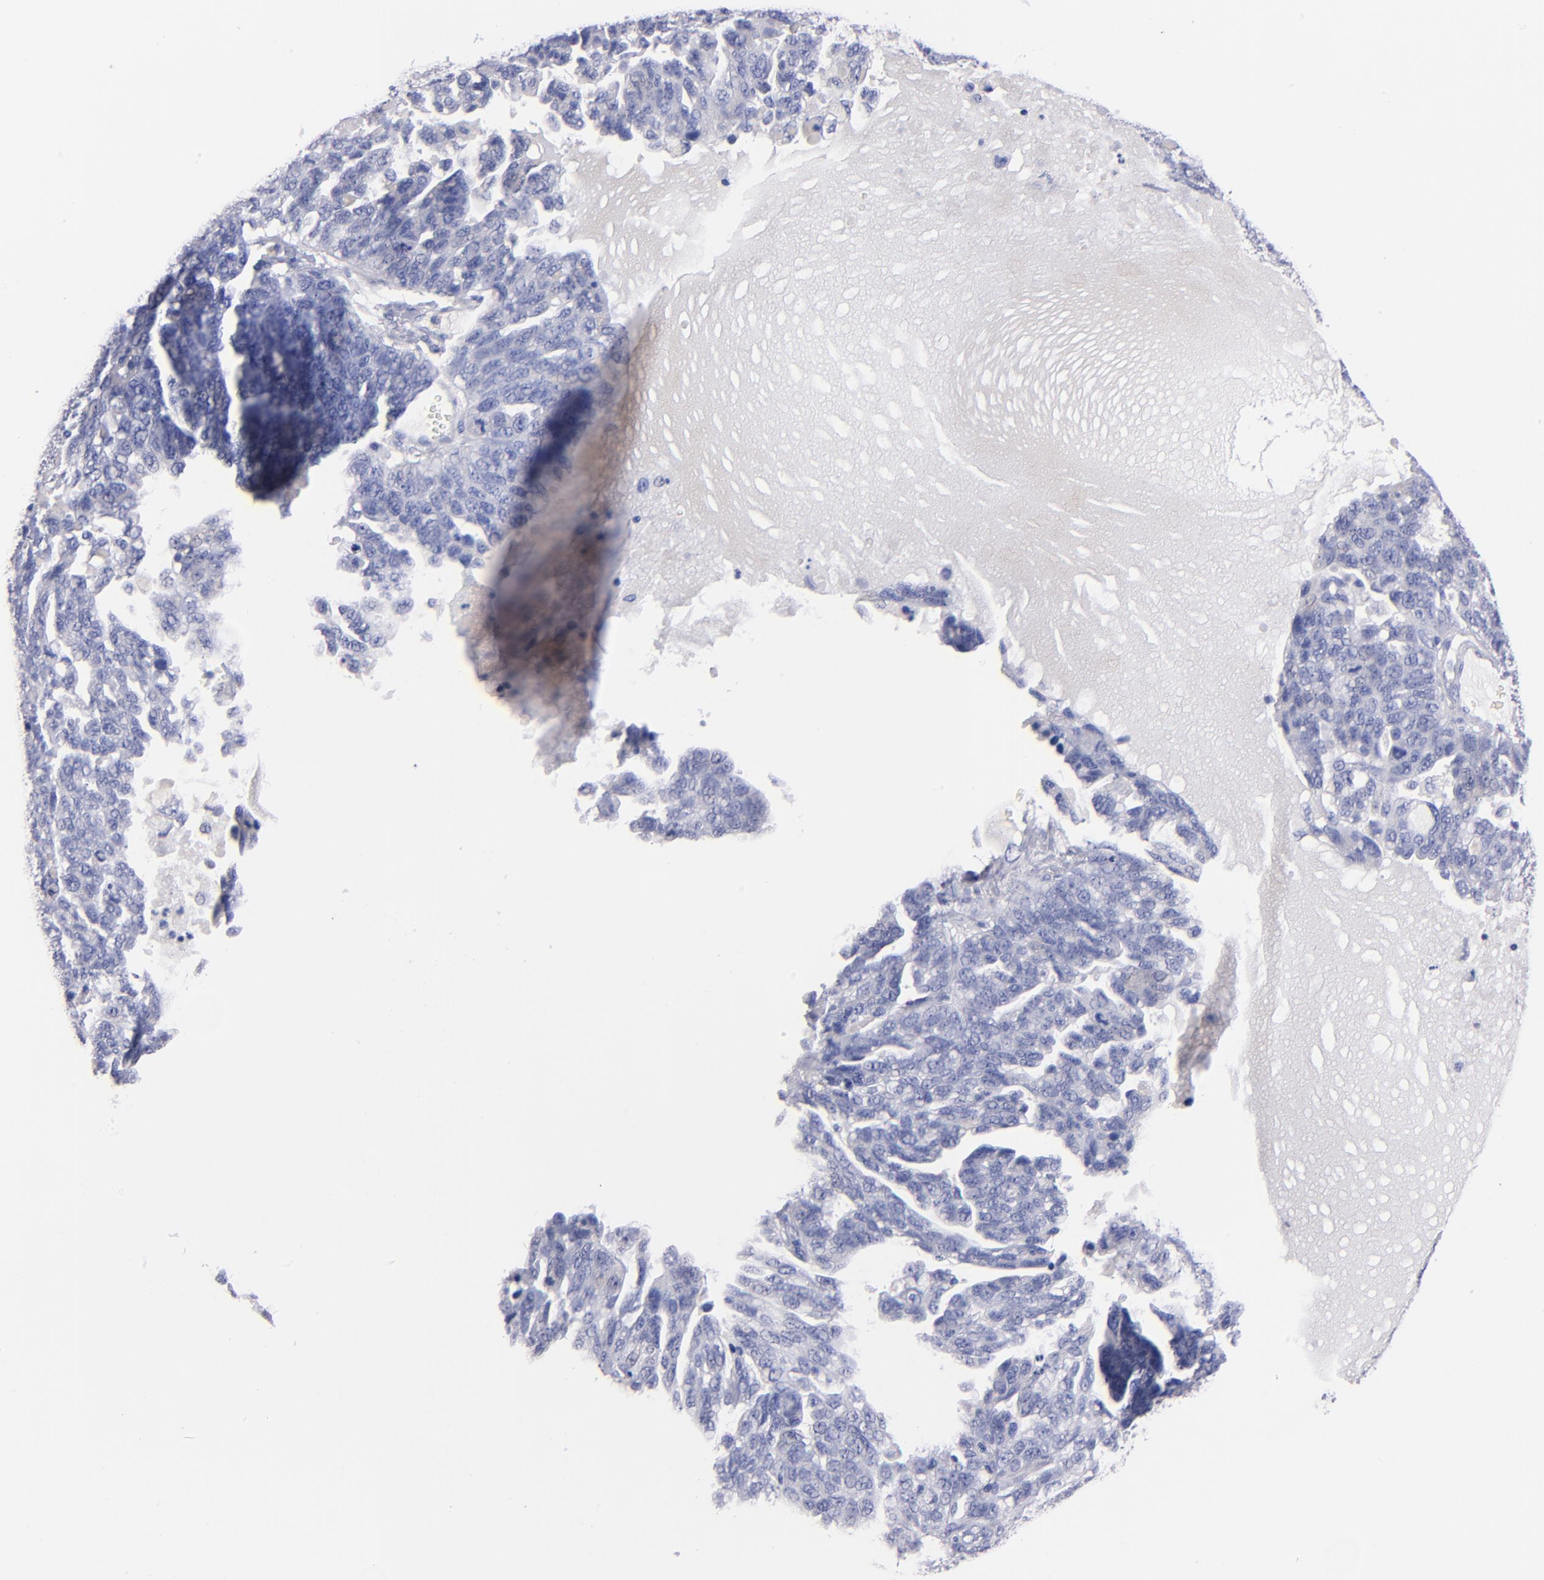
{"staining": {"intensity": "negative", "quantity": "none", "location": "none"}, "tissue": "ovarian cancer", "cell_type": "Tumor cells", "image_type": "cancer", "snomed": [{"axis": "morphology", "description": "Cystadenocarcinoma, serous, NOS"}, {"axis": "topography", "description": "Ovary"}], "caption": "IHC of ovarian serous cystadenocarcinoma exhibits no expression in tumor cells.", "gene": "KIT", "patient": {"sex": "female", "age": 71}}